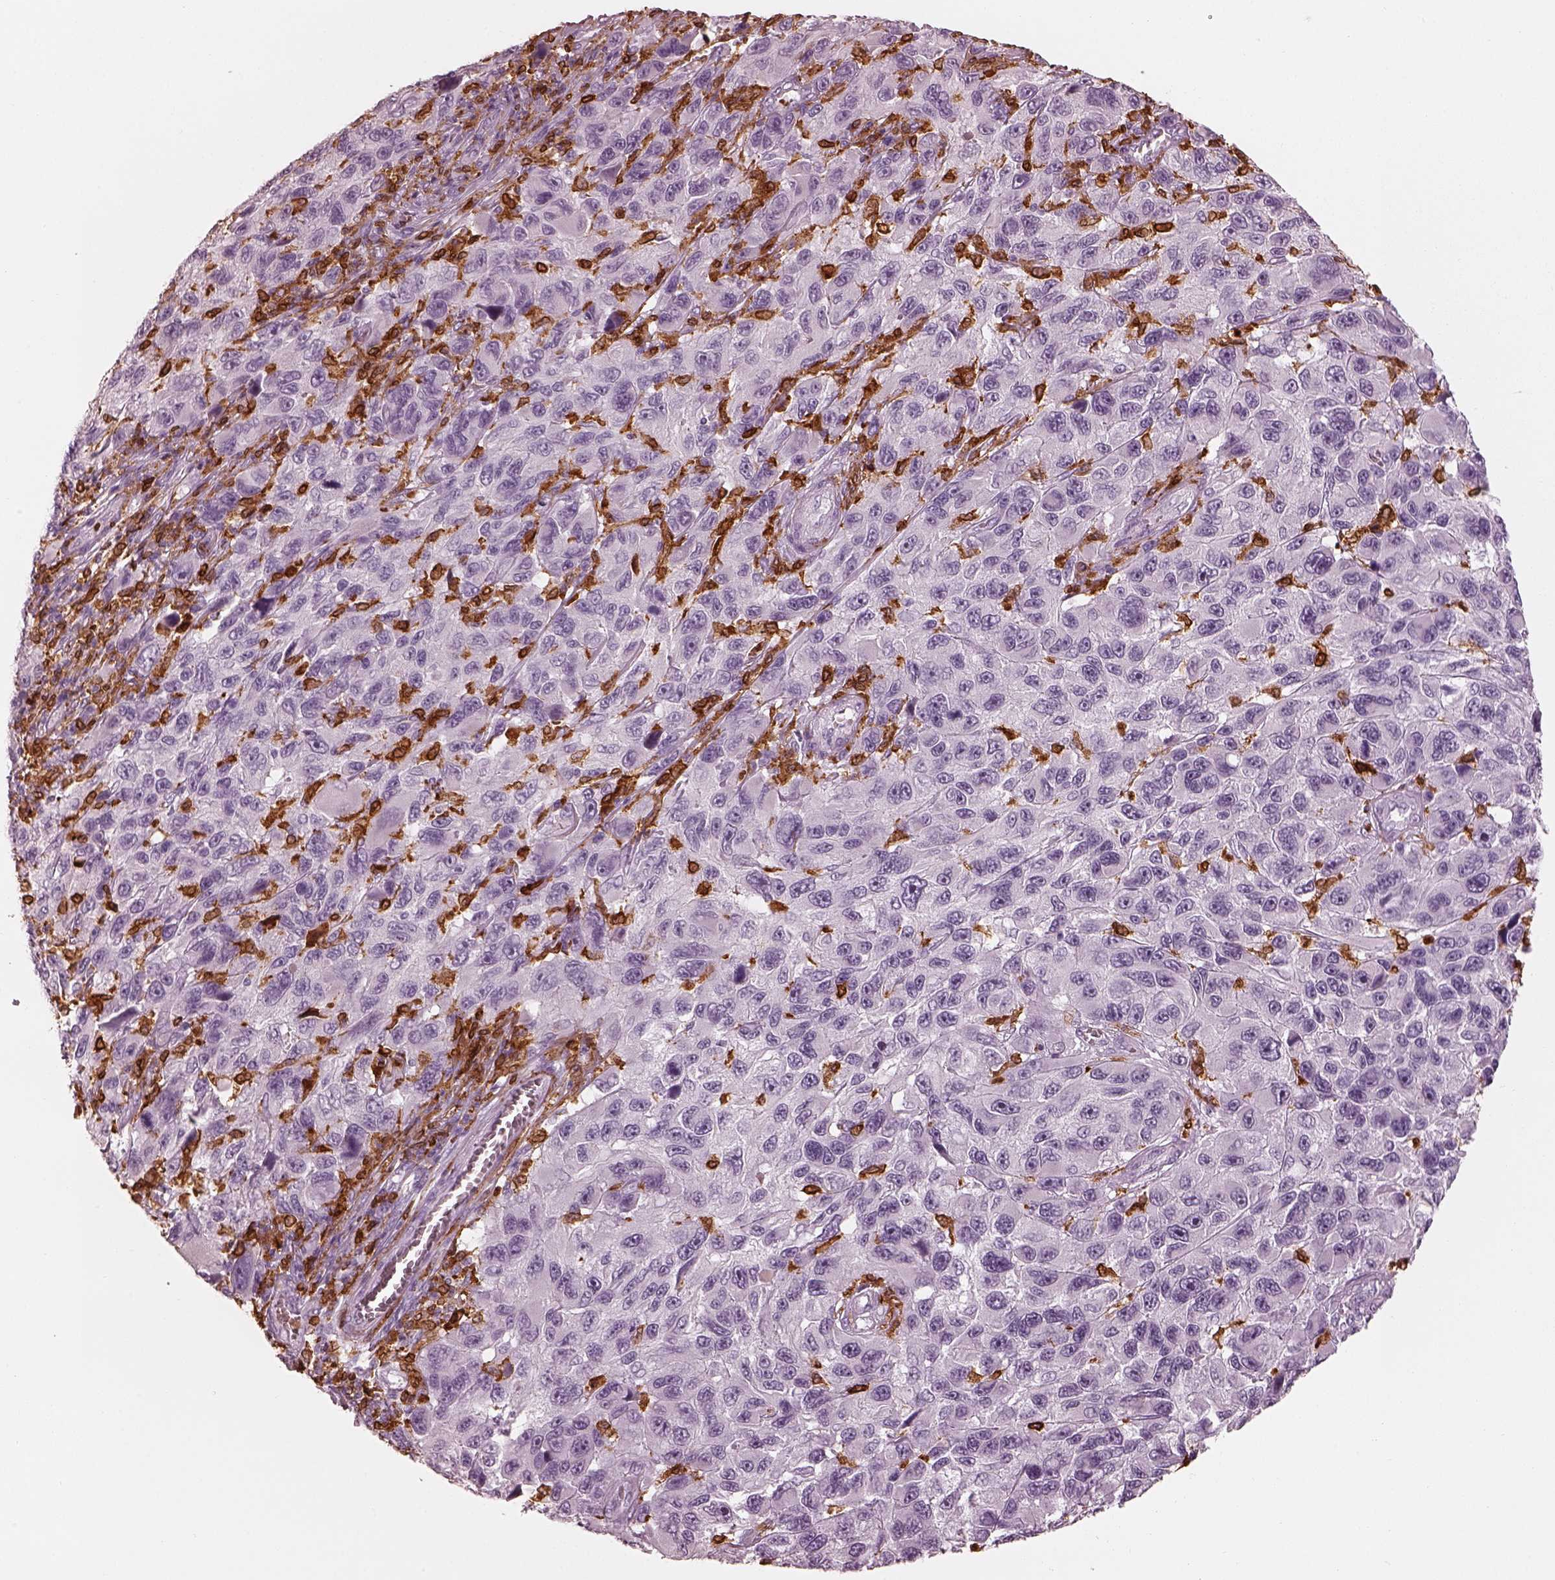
{"staining": {"intensity": "negative", "quantity": "none", "location": "none"}, "tissue": "melanoma", "cell_type": "Tumor cells", "image_type": "cancer", "snomed": [{"axis": "morphology", "description": "Malignant melanoma, NOS"}, {"axis": "topography", "description": "Skin"}], "caption": "The IHC photomicrograph has no significant positivity in tumor cells of malignant melanoma tissue.", "gene": "ALOX5", "patient": {"sex": "male", "age": 53}}